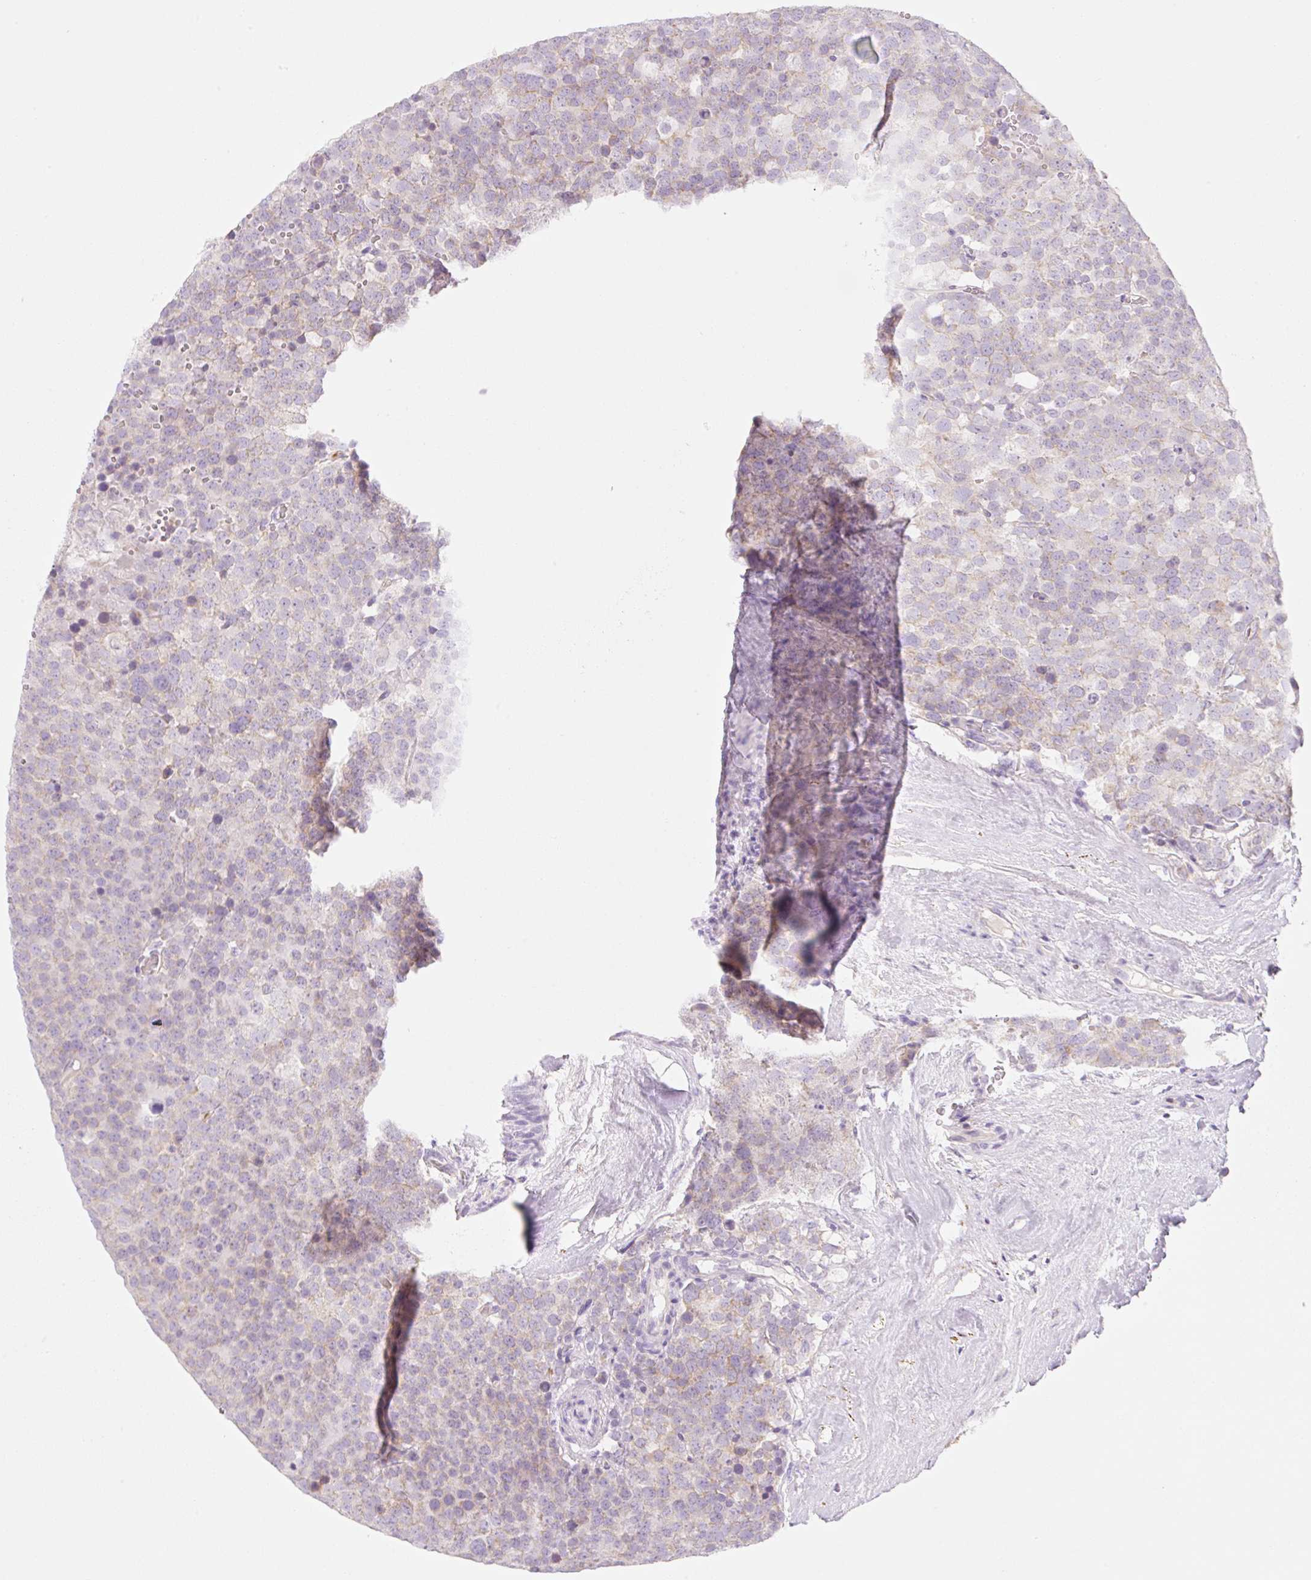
{"staining": {"intensity": "weak", "quantity": "<25%", "location": "cytoplasmic/membranous"}, "tissue": "testis cancer", "cell_type": "Tumor cells", "image_type": "cancer", "snomed": [{"axis": "morphology", "description": "Seminoma, NOS"}, {"axis": "topography", "description": "Testis"}], "caption": "Tumor cells are negative for brown protein staining in seminoma (testis). The staining is performed using DAB (3,3'-diaminobenzidine) brown chromogen with nuclei counter-stained in using hematoxylin.", "gene": "LYVE1", "patient": {"sex": "male", "age": 71}}